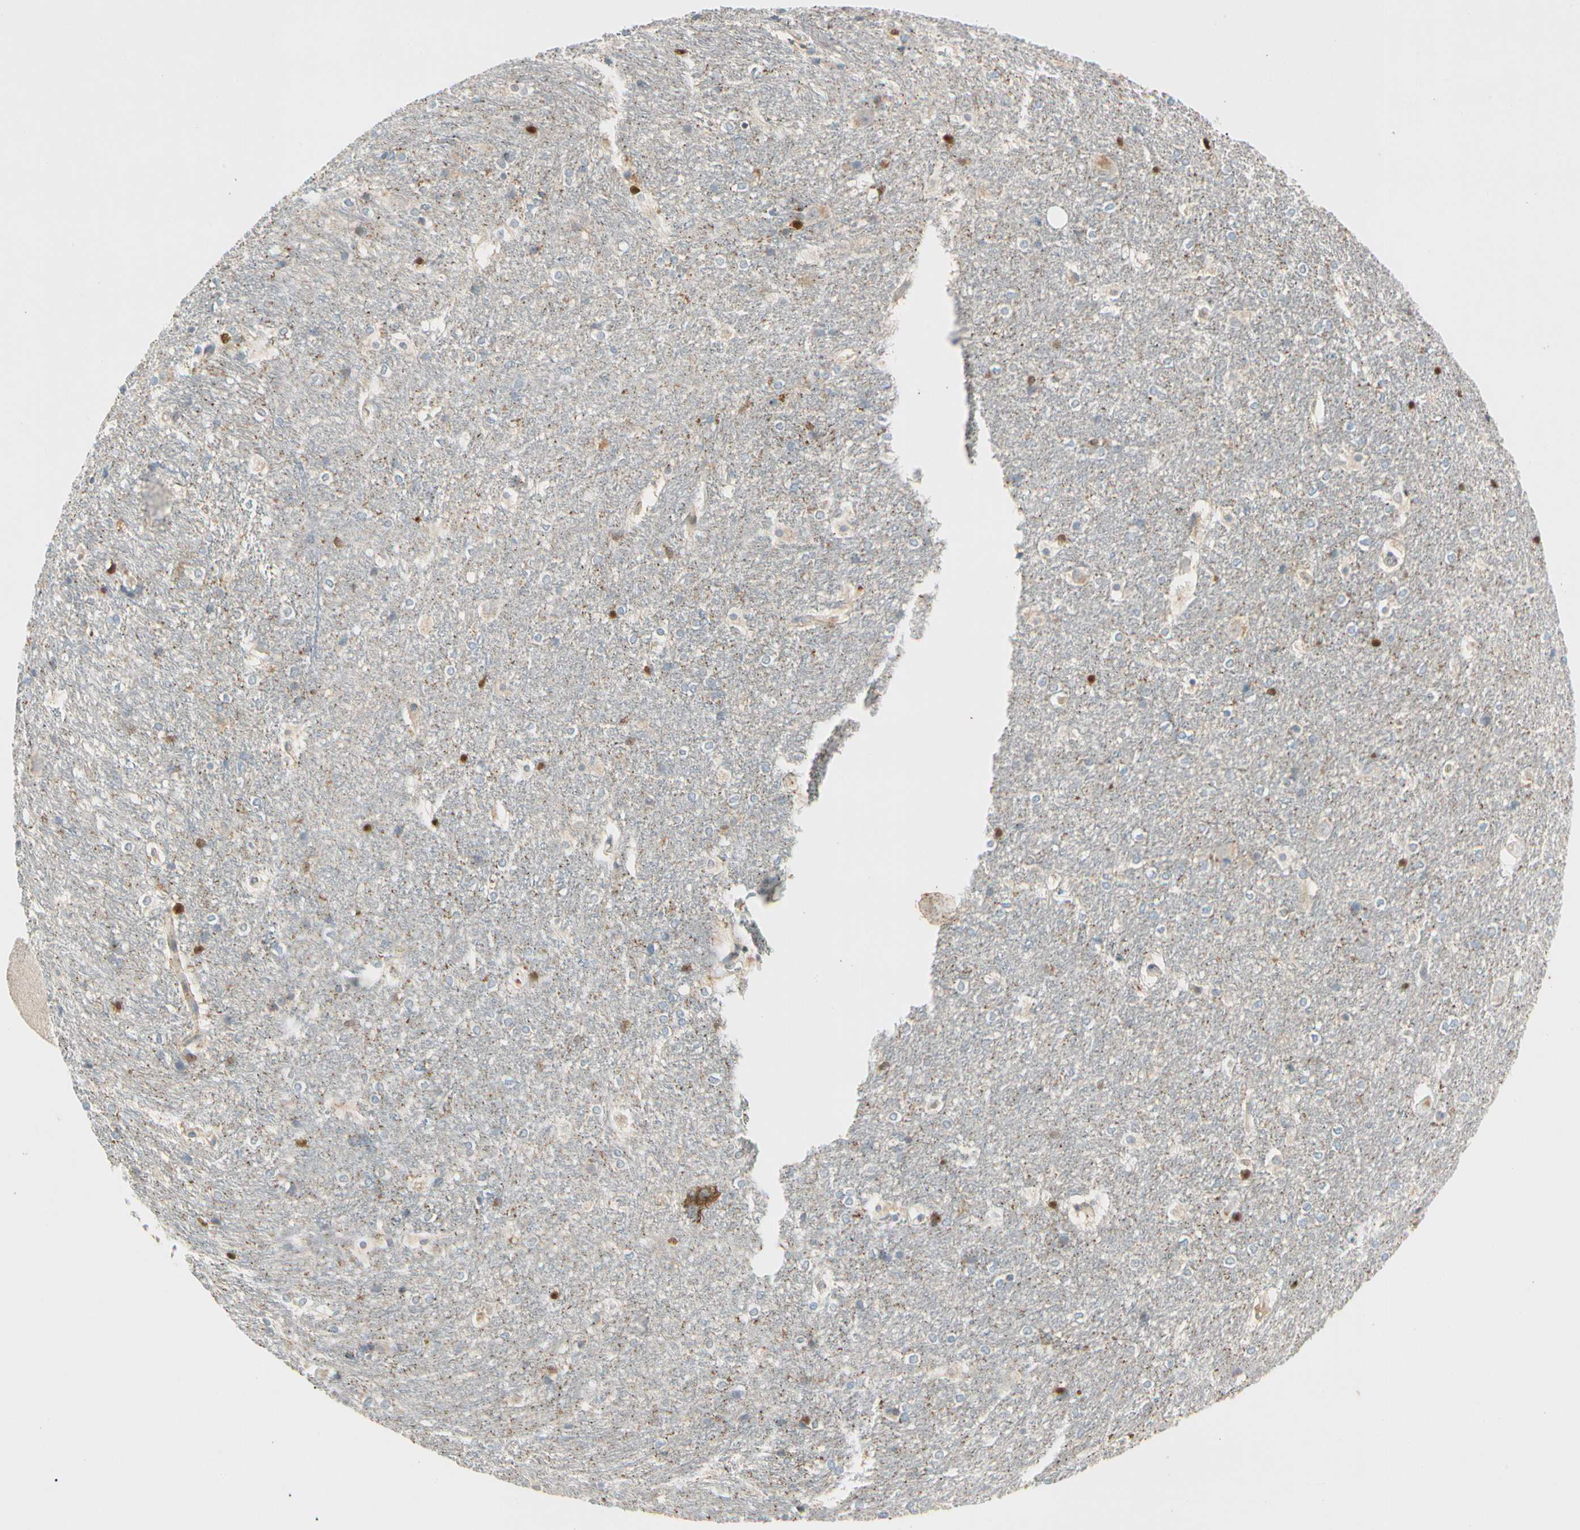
{"staining": {"intensity": "weak", "quantity": "<25%", "location": "cytoplasmic/membranous"}, "tissue": "hippocampus", "cell_type": "Glial cells", "image_type": "normal", "snomed": [{"axis": "morphology", "description": "Normal tissue, NOS"}, {"axis": "topography", "description": "Hippocampus"}], "caption": "Immunohistochemical staining of normal human hippocampus displays no significant positivity in glial cells. The staining is performed using DAB (3,3'-diaminobenzidine) brown chromogen with nuclei counter-stained in using hematoxylin.", "gene": "CDH6", "patient": {"sex": "female", "age": 19}}